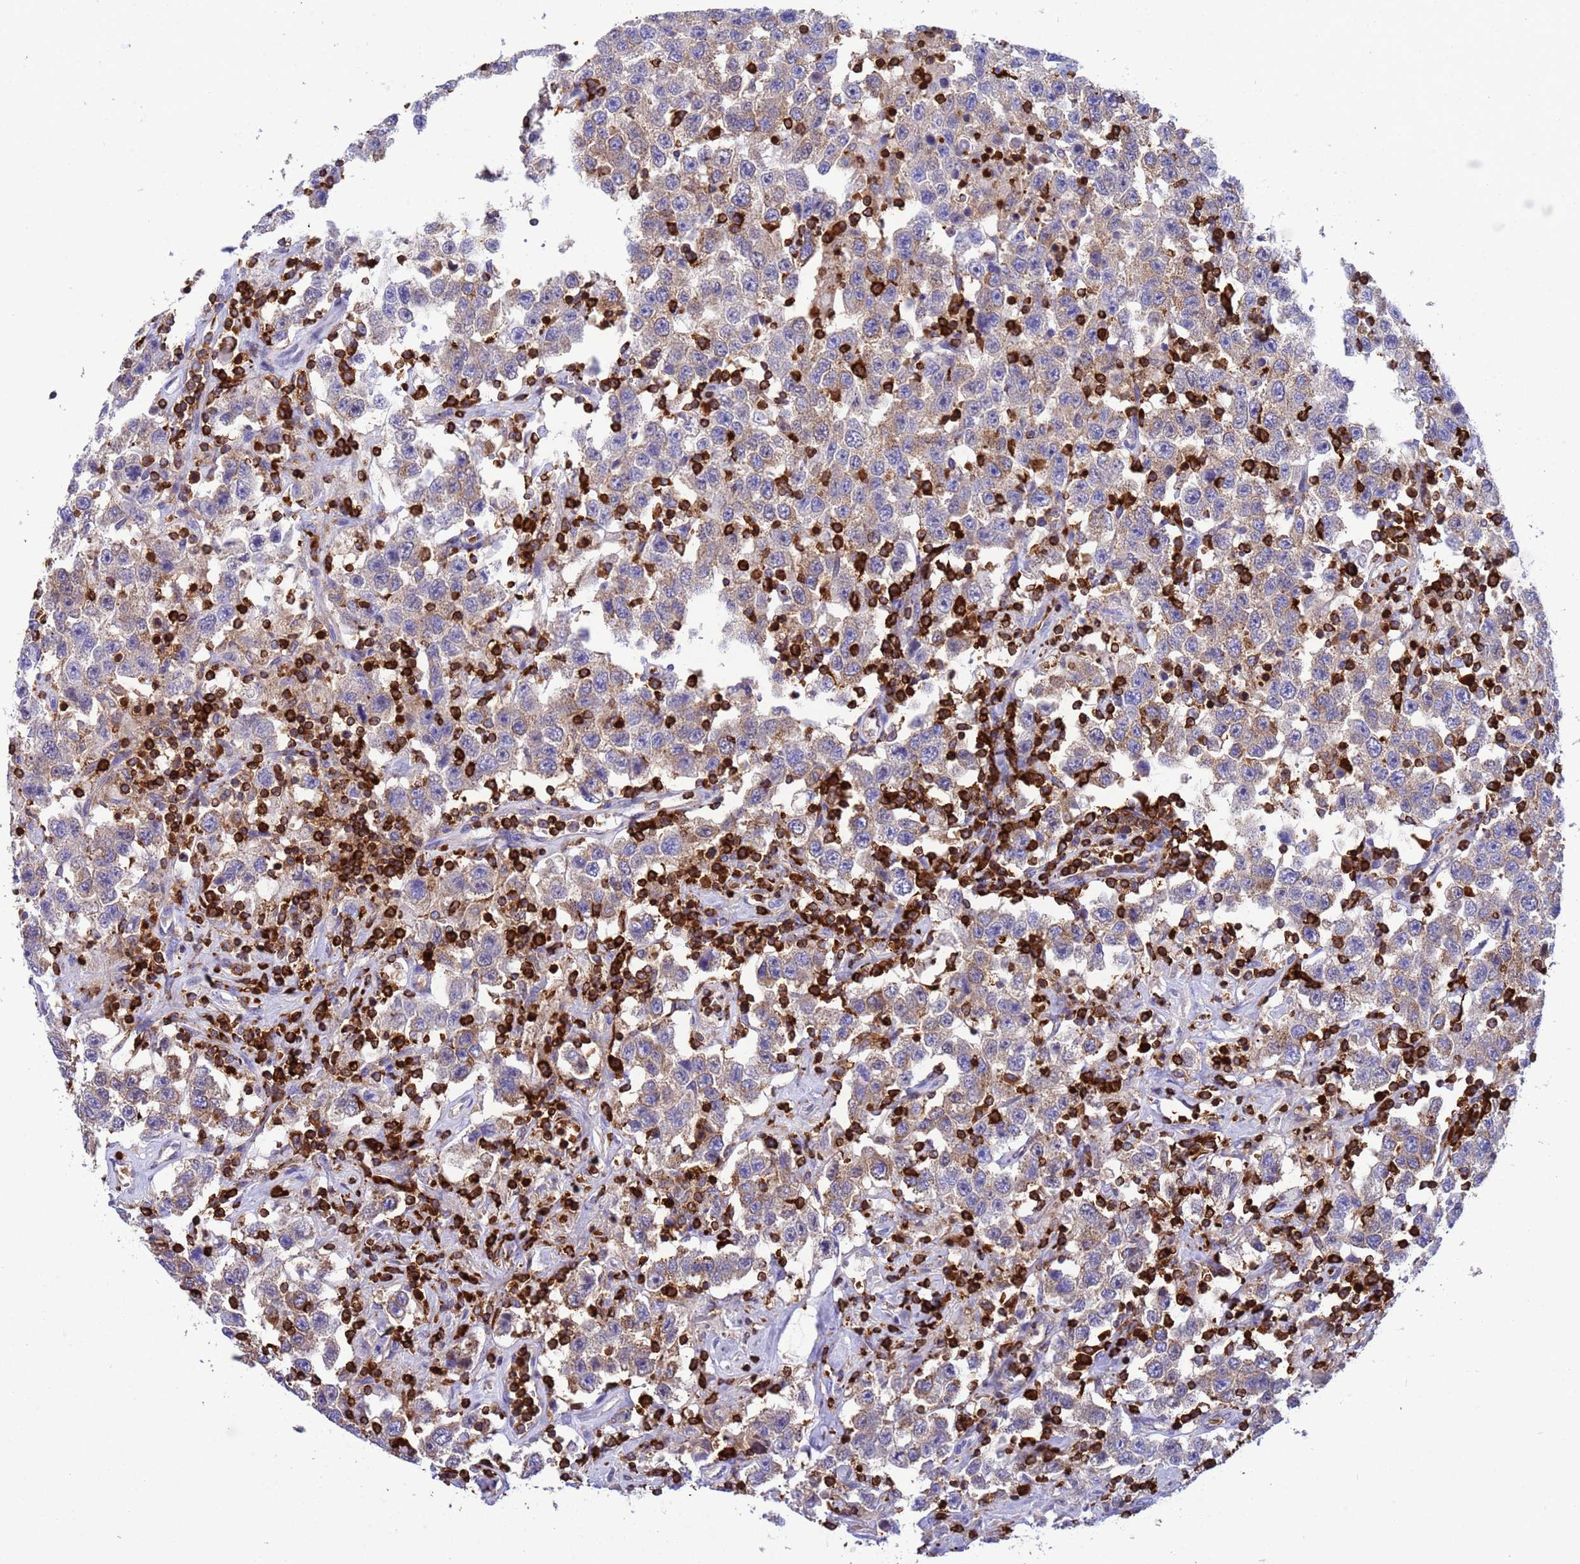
{"staining": {"intensity": "weak", "quantity": "25%-75%", "location": "cytoplasmic/membranous"}, "tissue": "testis cancer", "cell_type": "Tumor cells", "image_type": "cancer", "snomed": [{"axis": "morphology", "description": "Seminoma, NOS"}, {"axis": "topography", "description": "Testis"}], "caption": "This image demonstrates testis cancer (seminoma) stained with immunohistochemistry to label a protein in brown. The cytoplasmic/membranous of tumor cells show weak positivity for the protein. Nuclei are counter-stained blue.", "gene": "EZR", "patient": {"sex": "male", "age": 41}}